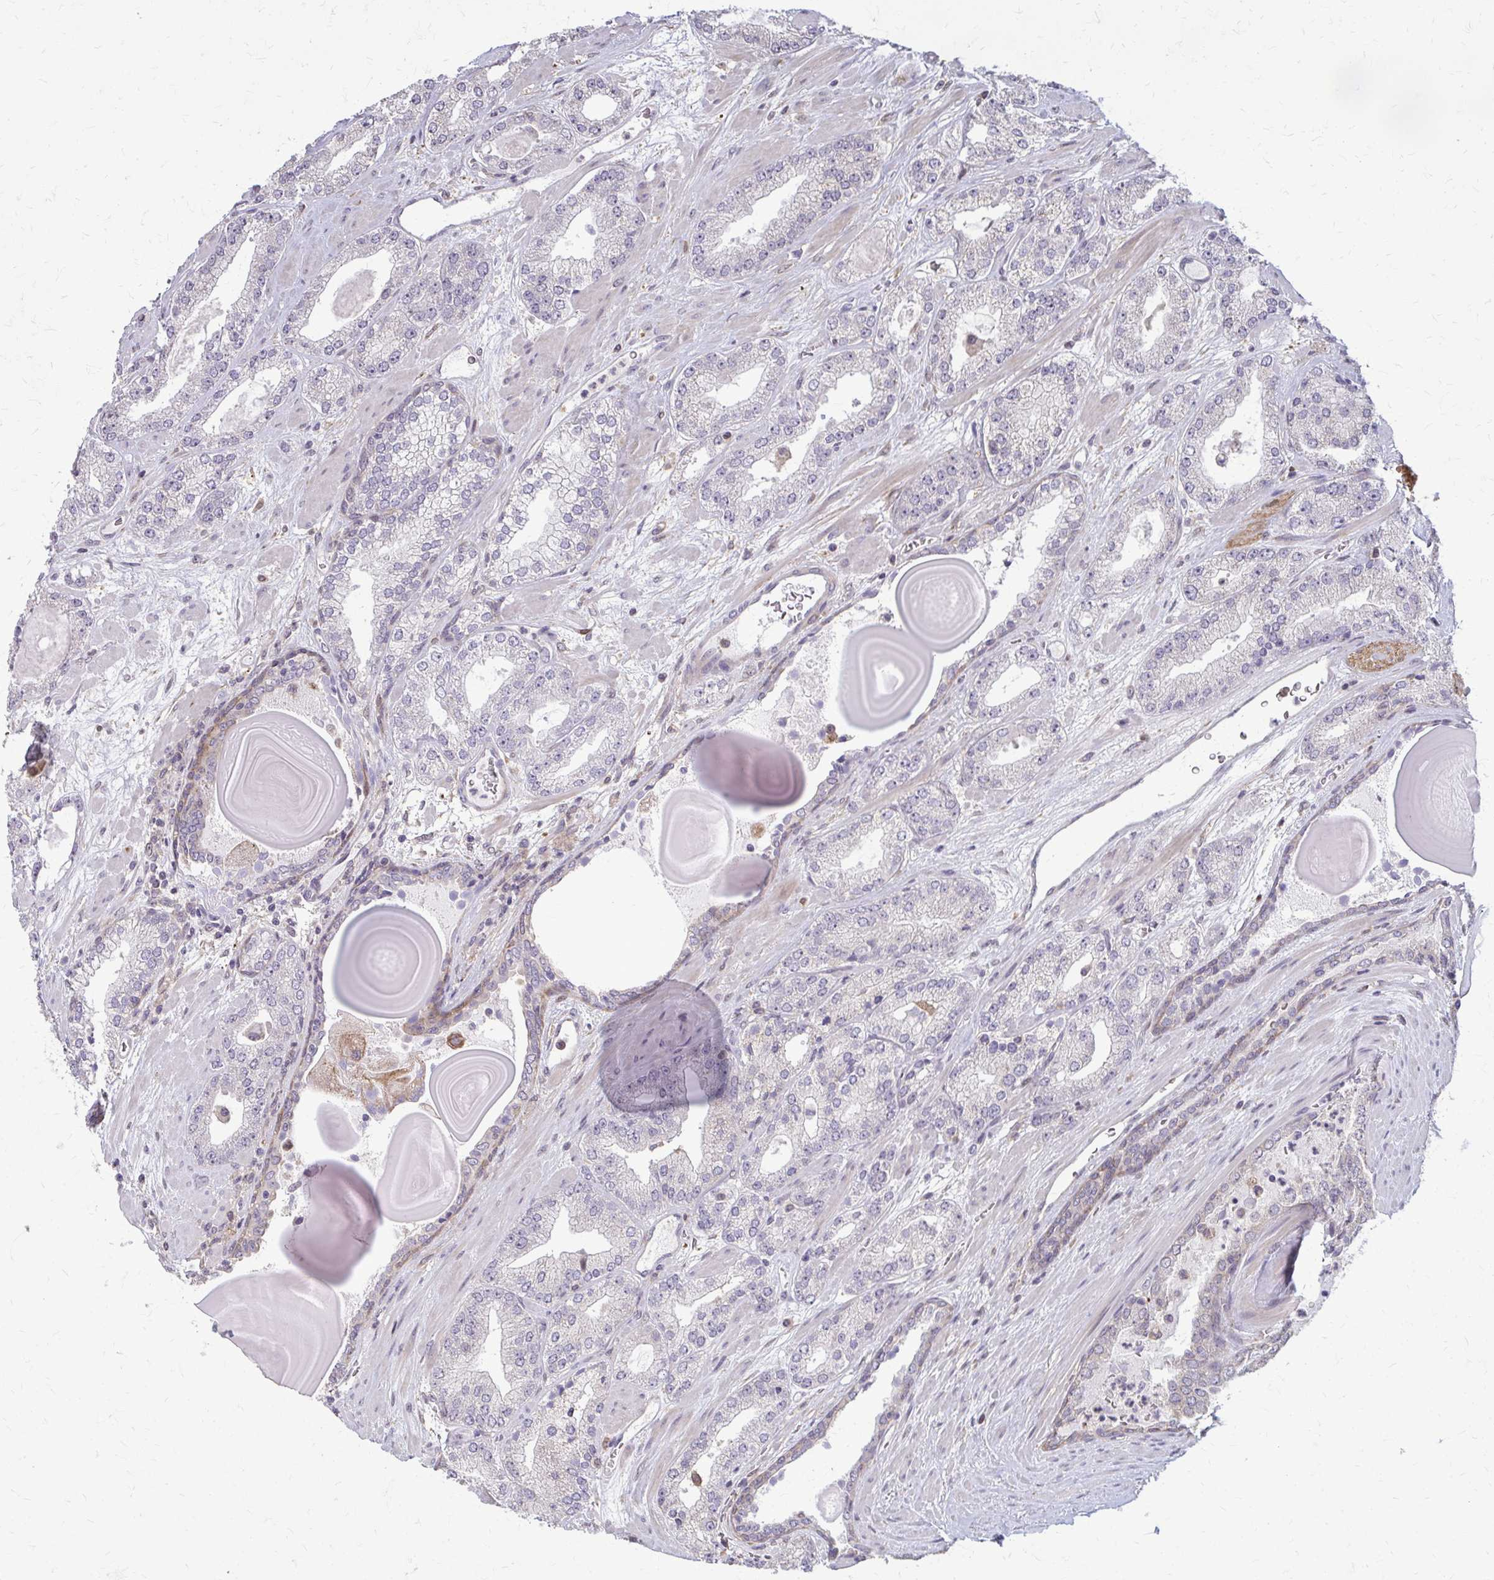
{"staining": {"intensity": "negative", "quantity": "none", "location": "none"}, "tissue": "prostate cancer", "cell_type": "Tumor cells", "image_type": "cancer", "snomed": [{"axis": "morphology", "description": "Adenocarcinoma, High grade"}, {"axis": "topography", "description": "Prostate"}], "caption": "High-grade adenocarcinoma (prostate) was stained to show a protein in brown. There is no significant positivity in tumor cells.", "gene": "ZNF34", "patient": {"sex": "male", "age": 64}}